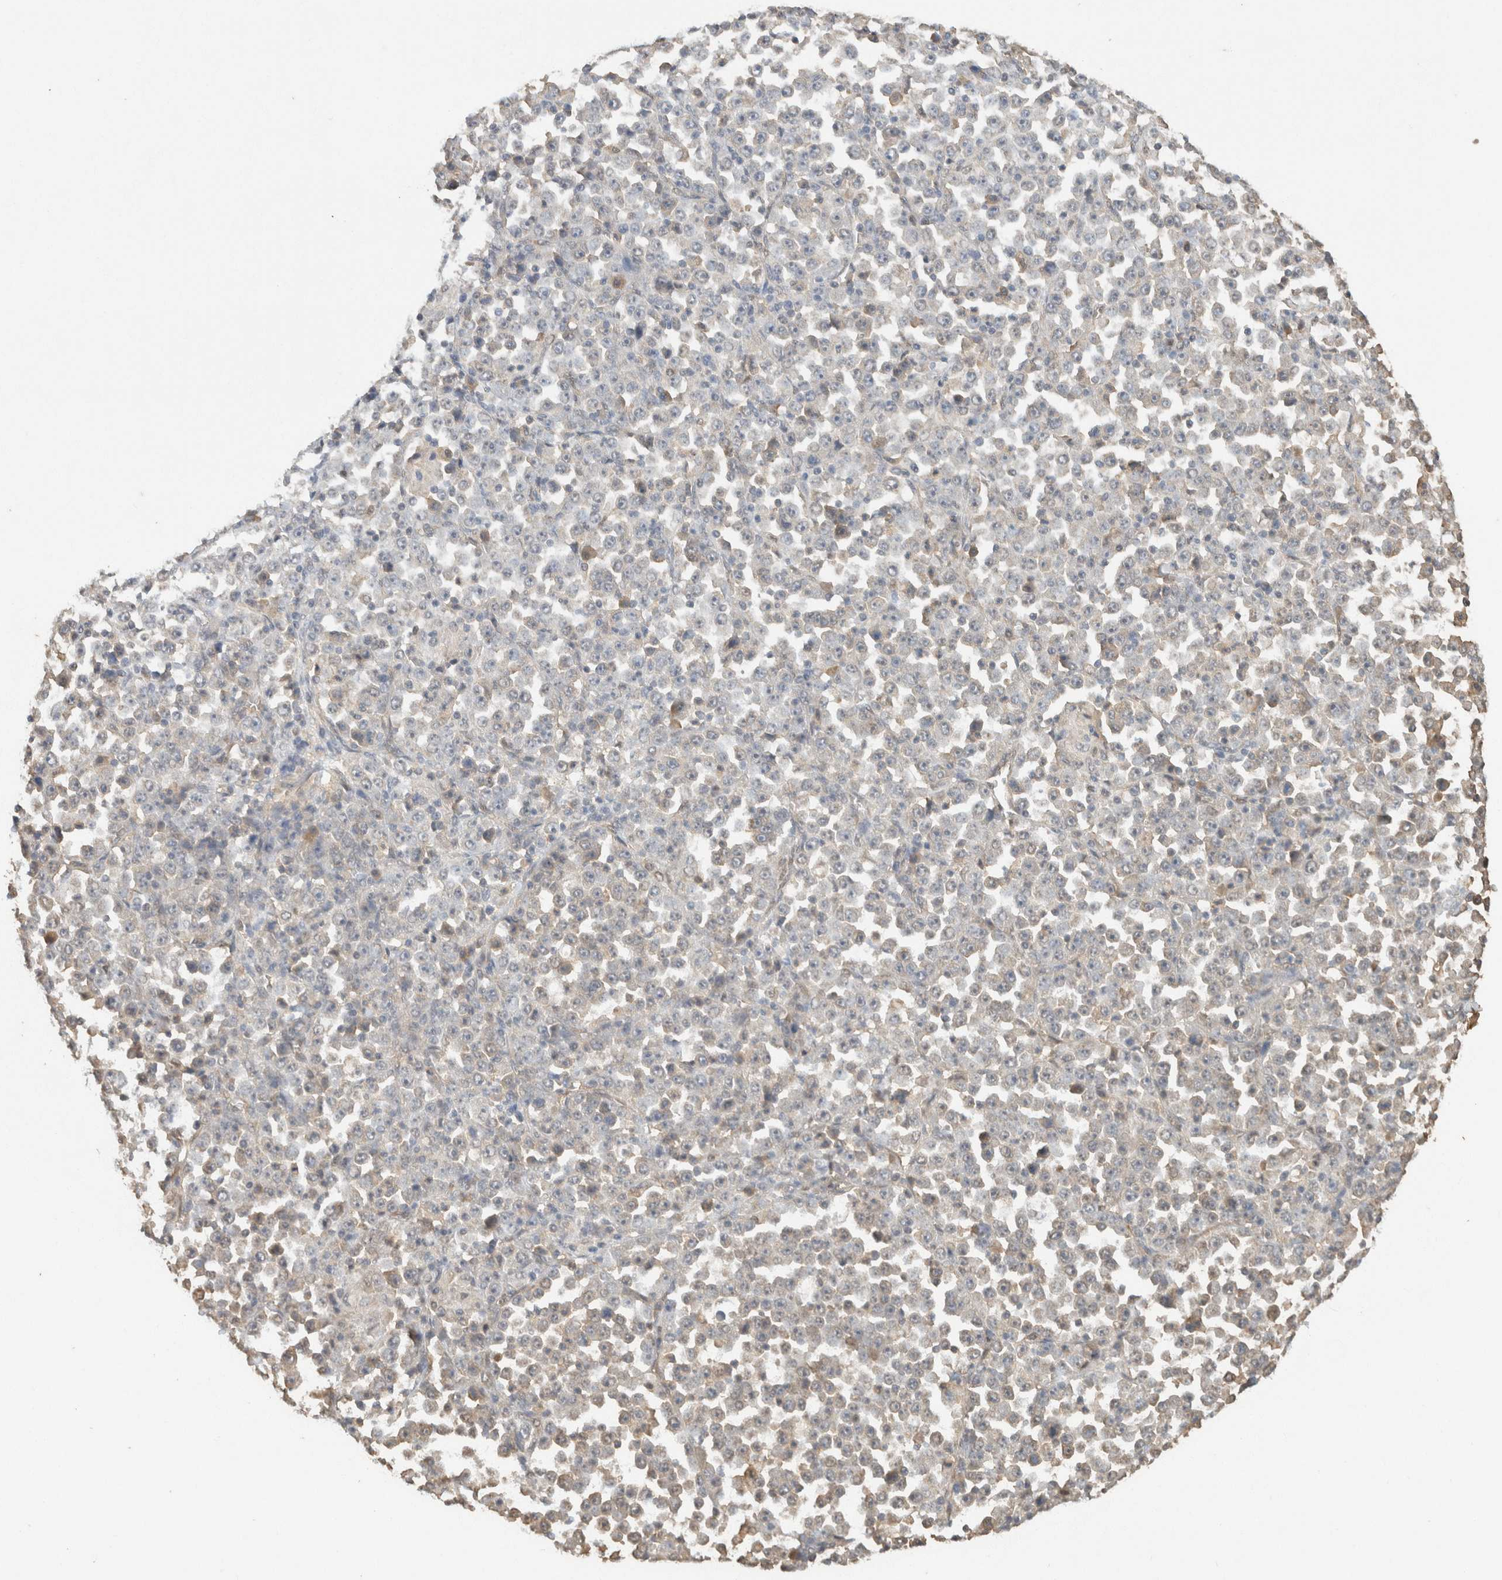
{"staining": {"intensity": "negative", "quantity": "none", "location": "none"}, "tissue": "stomach cancer", "cell_type": "Tumor cells", "image_type": "cancer", "snomed": [{"axis": "morphology", "description": "Normal tissue, NOS"}, {"axis": "morphology", "description": "Adenocarcinoma, NOS"}, {"axis": "topography", "description": "Stomach, upper"}, {"axis": "topography", "description": "Stomach"}], "caption": "This histopathology image is of stomach cancer (adenocarcinoma) stained with immunohistochemistry (IHC) to label a protein in brown with the nuclei are counter-stained blue. There is no staining in tumor cells.", "gene": "YWHAH", "patient": {"sex": "male", "age": 59}}